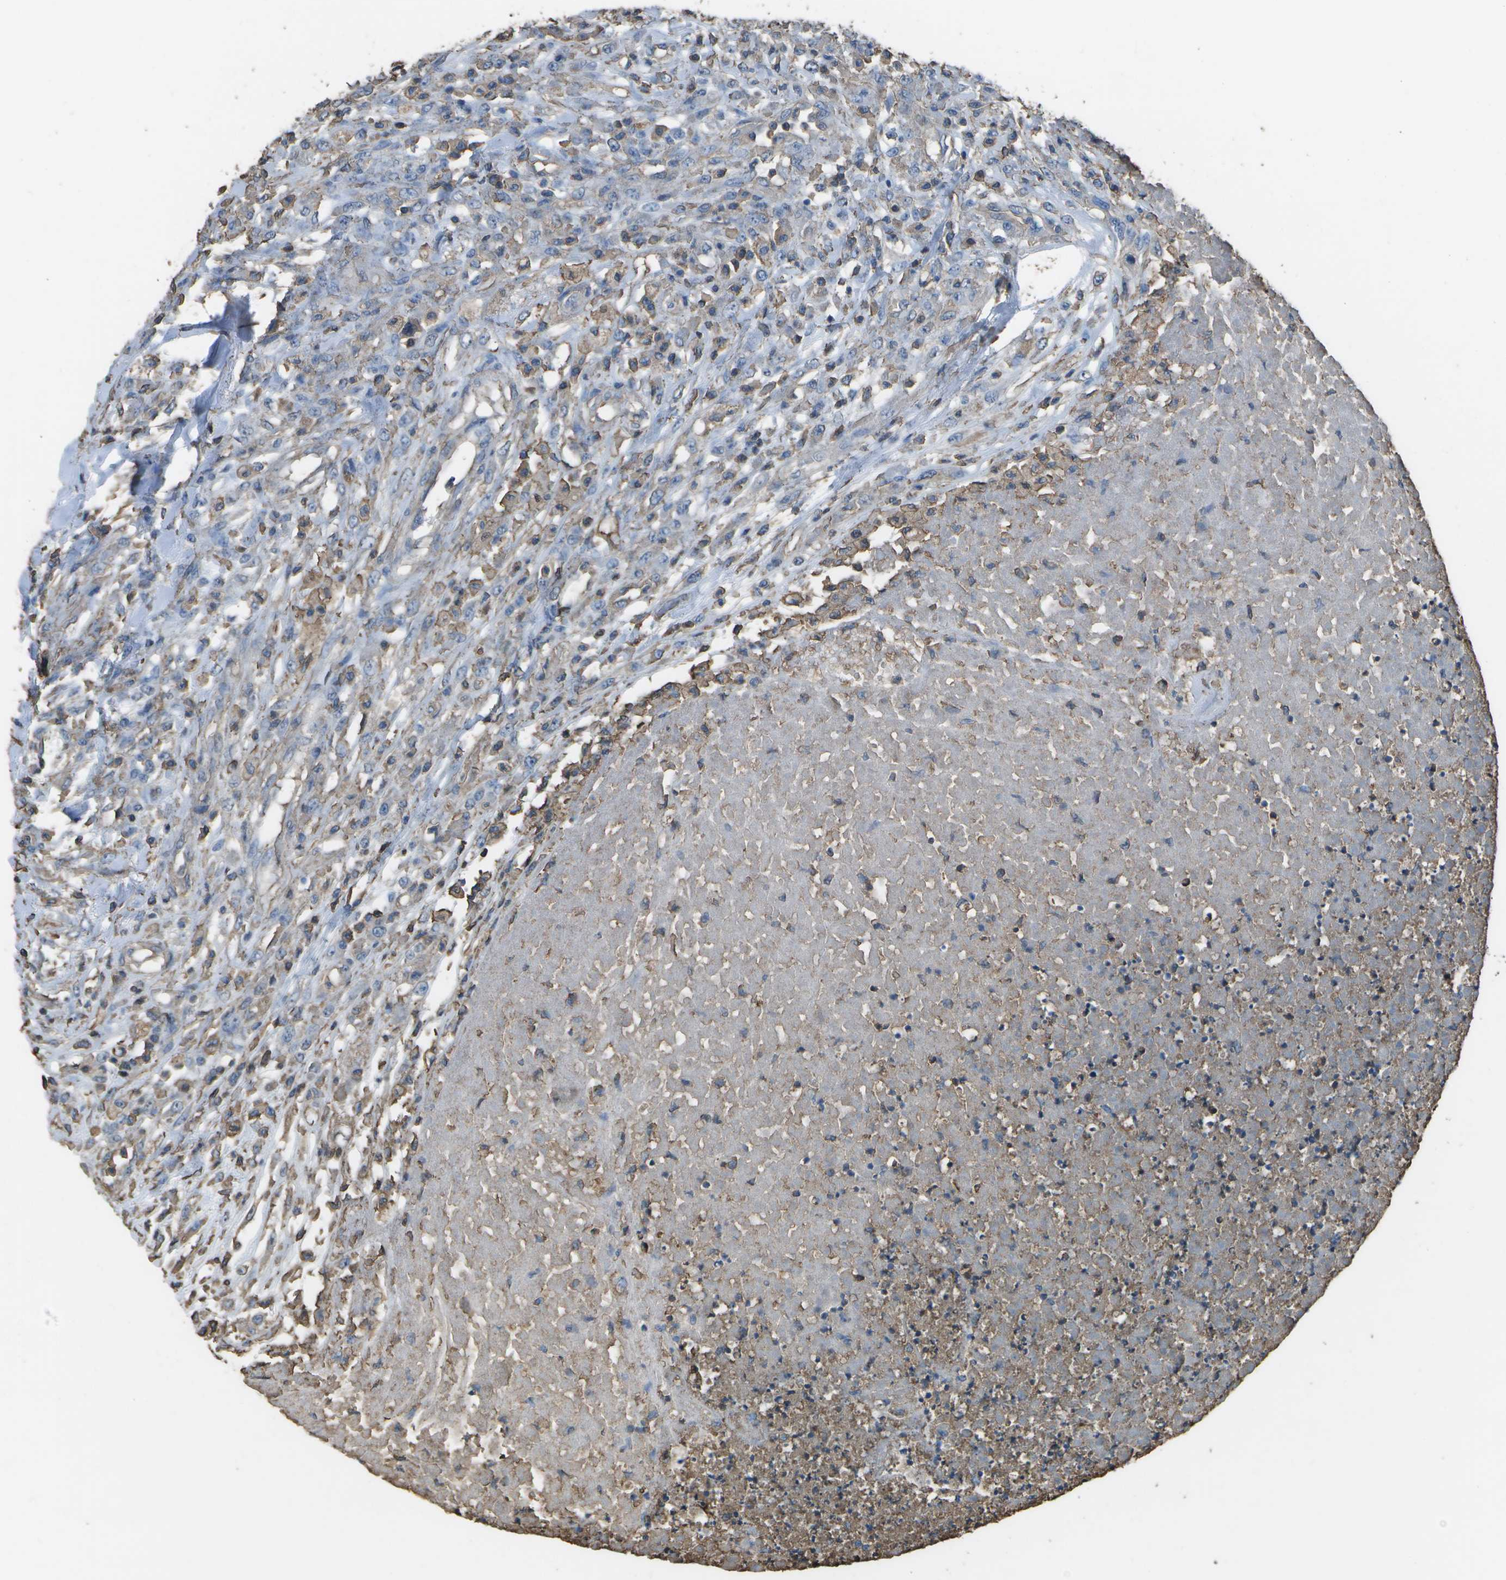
{"staining": {"intensity": "negative", "quantity": "none", "location": "none"}, "tissue": "testis cancer", "cell_type": "Tumor cells", "image_type": "cancer", "snomed": [{"axis": "morphology", "description": "Seminoma, NOS"}, {"axis": "topography", "description": "Testis"}], "caption": "This is a micrograph of immunohistochemistry (IHC) staining of testis cancer (seminoma), which shows no staining in tumor cells. (Immunohistochemistry, brightfield microscopy, high magnification).", "gene": "CYP4F11", "patient": {"sex": "male", "age": 59}}